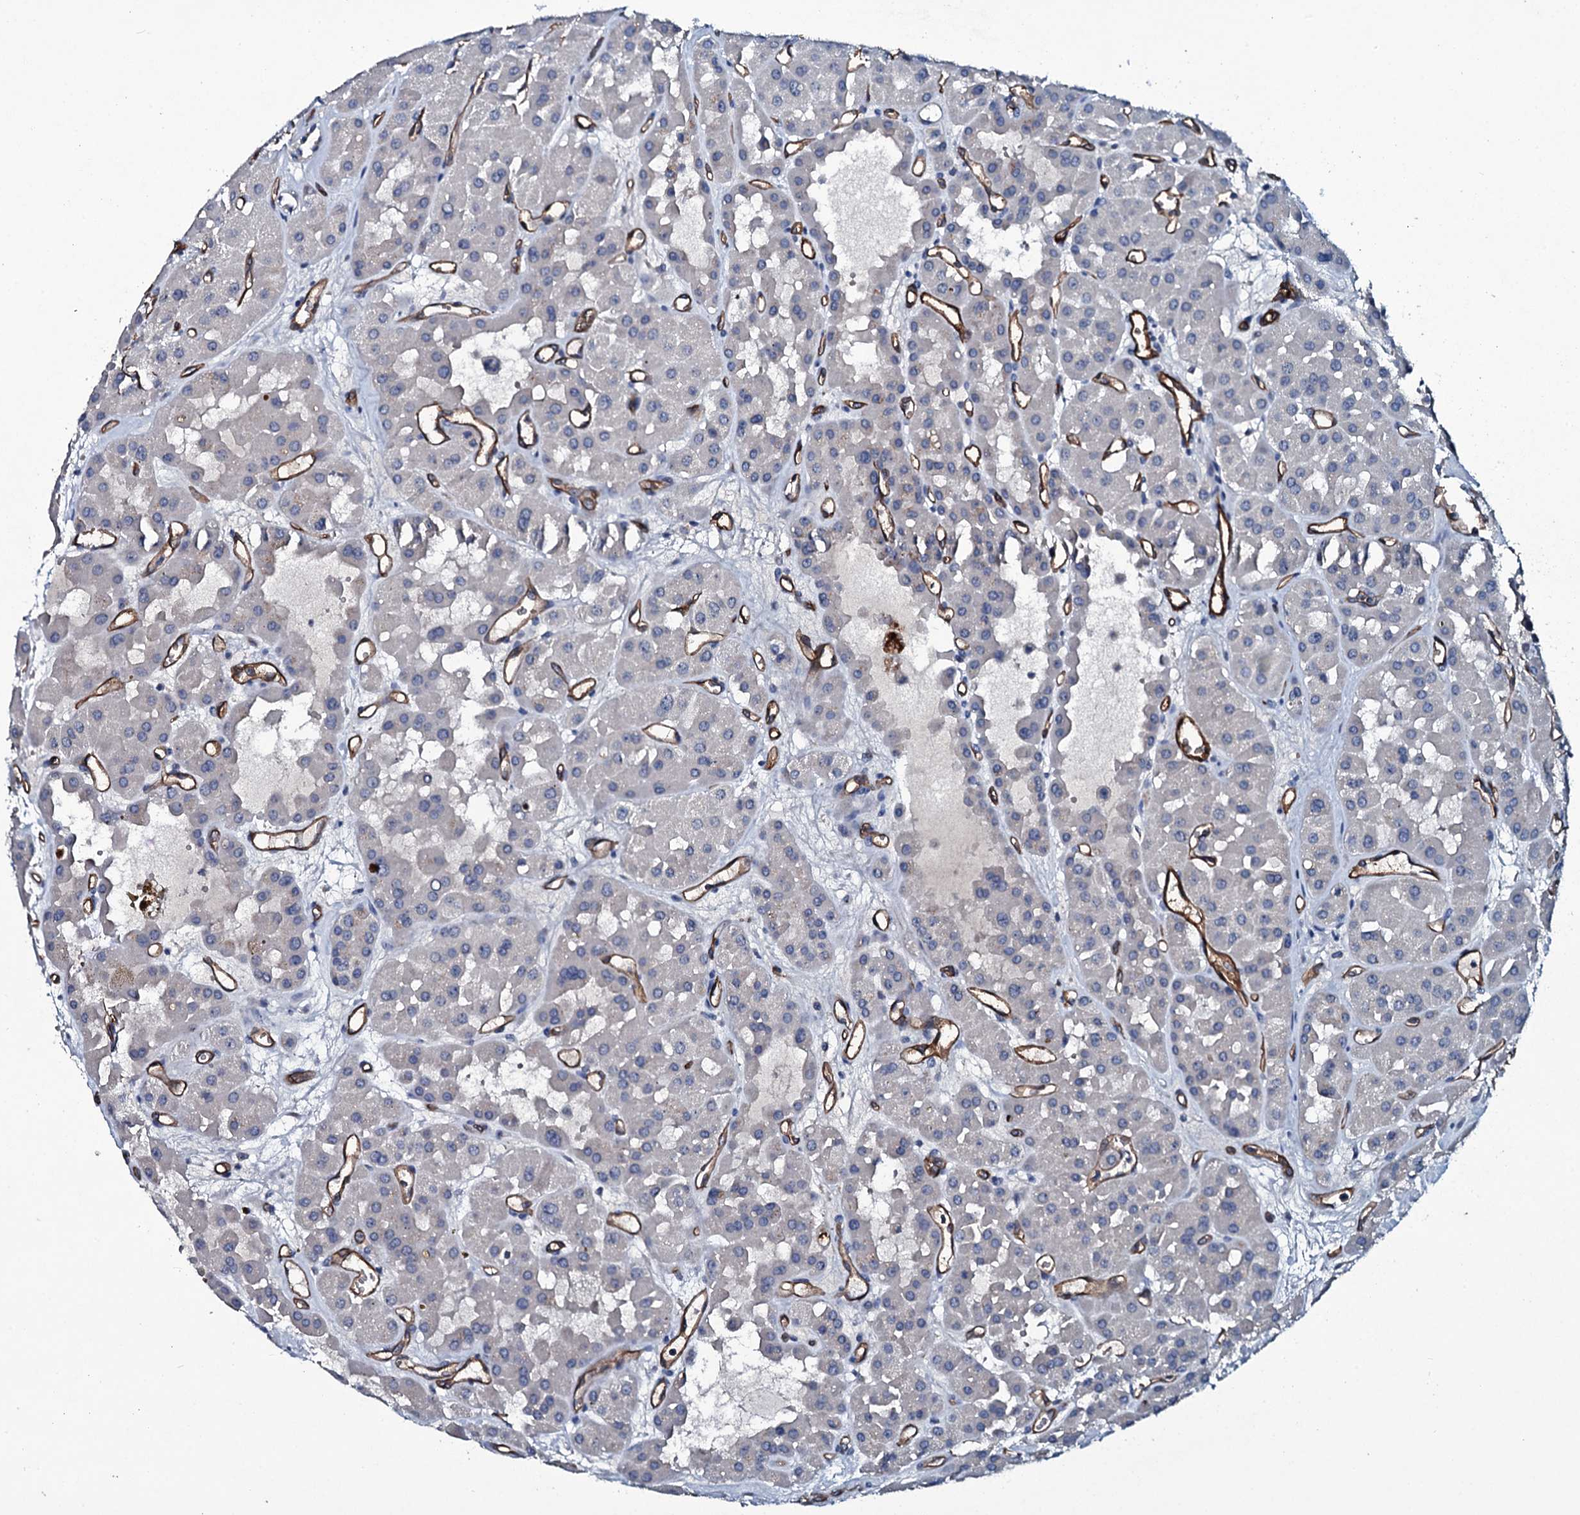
{"staining": {"intensity": "negative", "quantity": "none", "location": "none"}, "tissue": "renal cancer", "cell_type": "Tumor cells", "image_type": "cancer", "snomed": [{"axis": "morphology", "description": "Carcinoma, NOS"}, {"axis": "topography", "description": "Kidney"}], "caption": "Renal cancer (carcinoma) was stained to show a protein in brown. There is no significant expression in tumor cells.", "gene": "CLEC14A", "patient": {"sex": "female", "age": 75}}